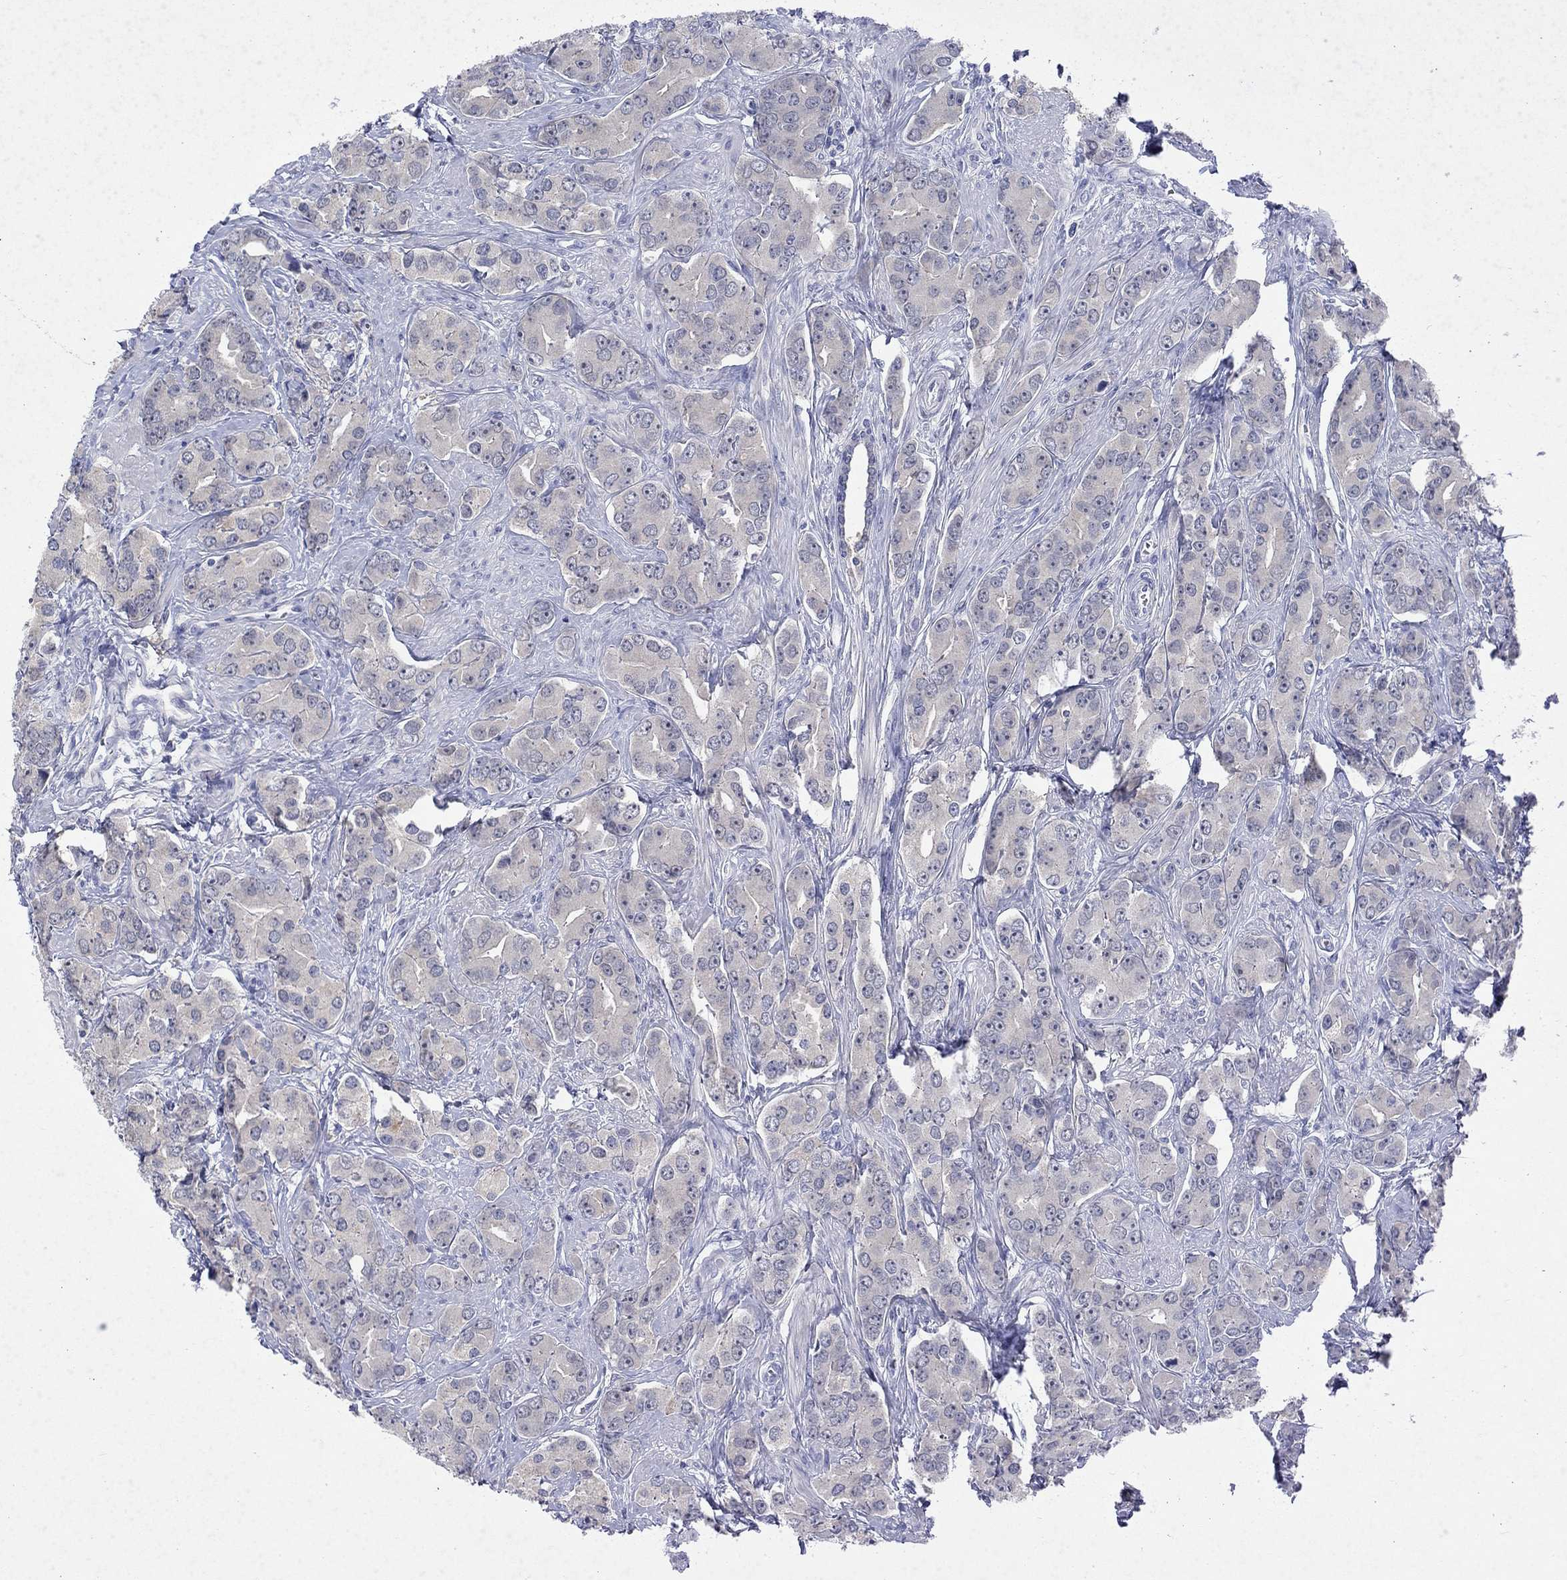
{"staining": {"intensity": "negative", "quantity": "none", "location": "none"}, "tissue": "prostate cancer", "cell_type": "Tumor cells", "image_type": "cancer", "snomed": [{"axis": "morphology", "description": "Adenocarcinoma, NOS"}, {"axis": "topography", "description": "Prostate"}], "caption": "Photomicrograph shows no protein staining in tumor cells of prostate cancer (adenocarcinoma) tissue.", "gene": "ENPP6", "patient": {"sex": "male", "age": 67}}